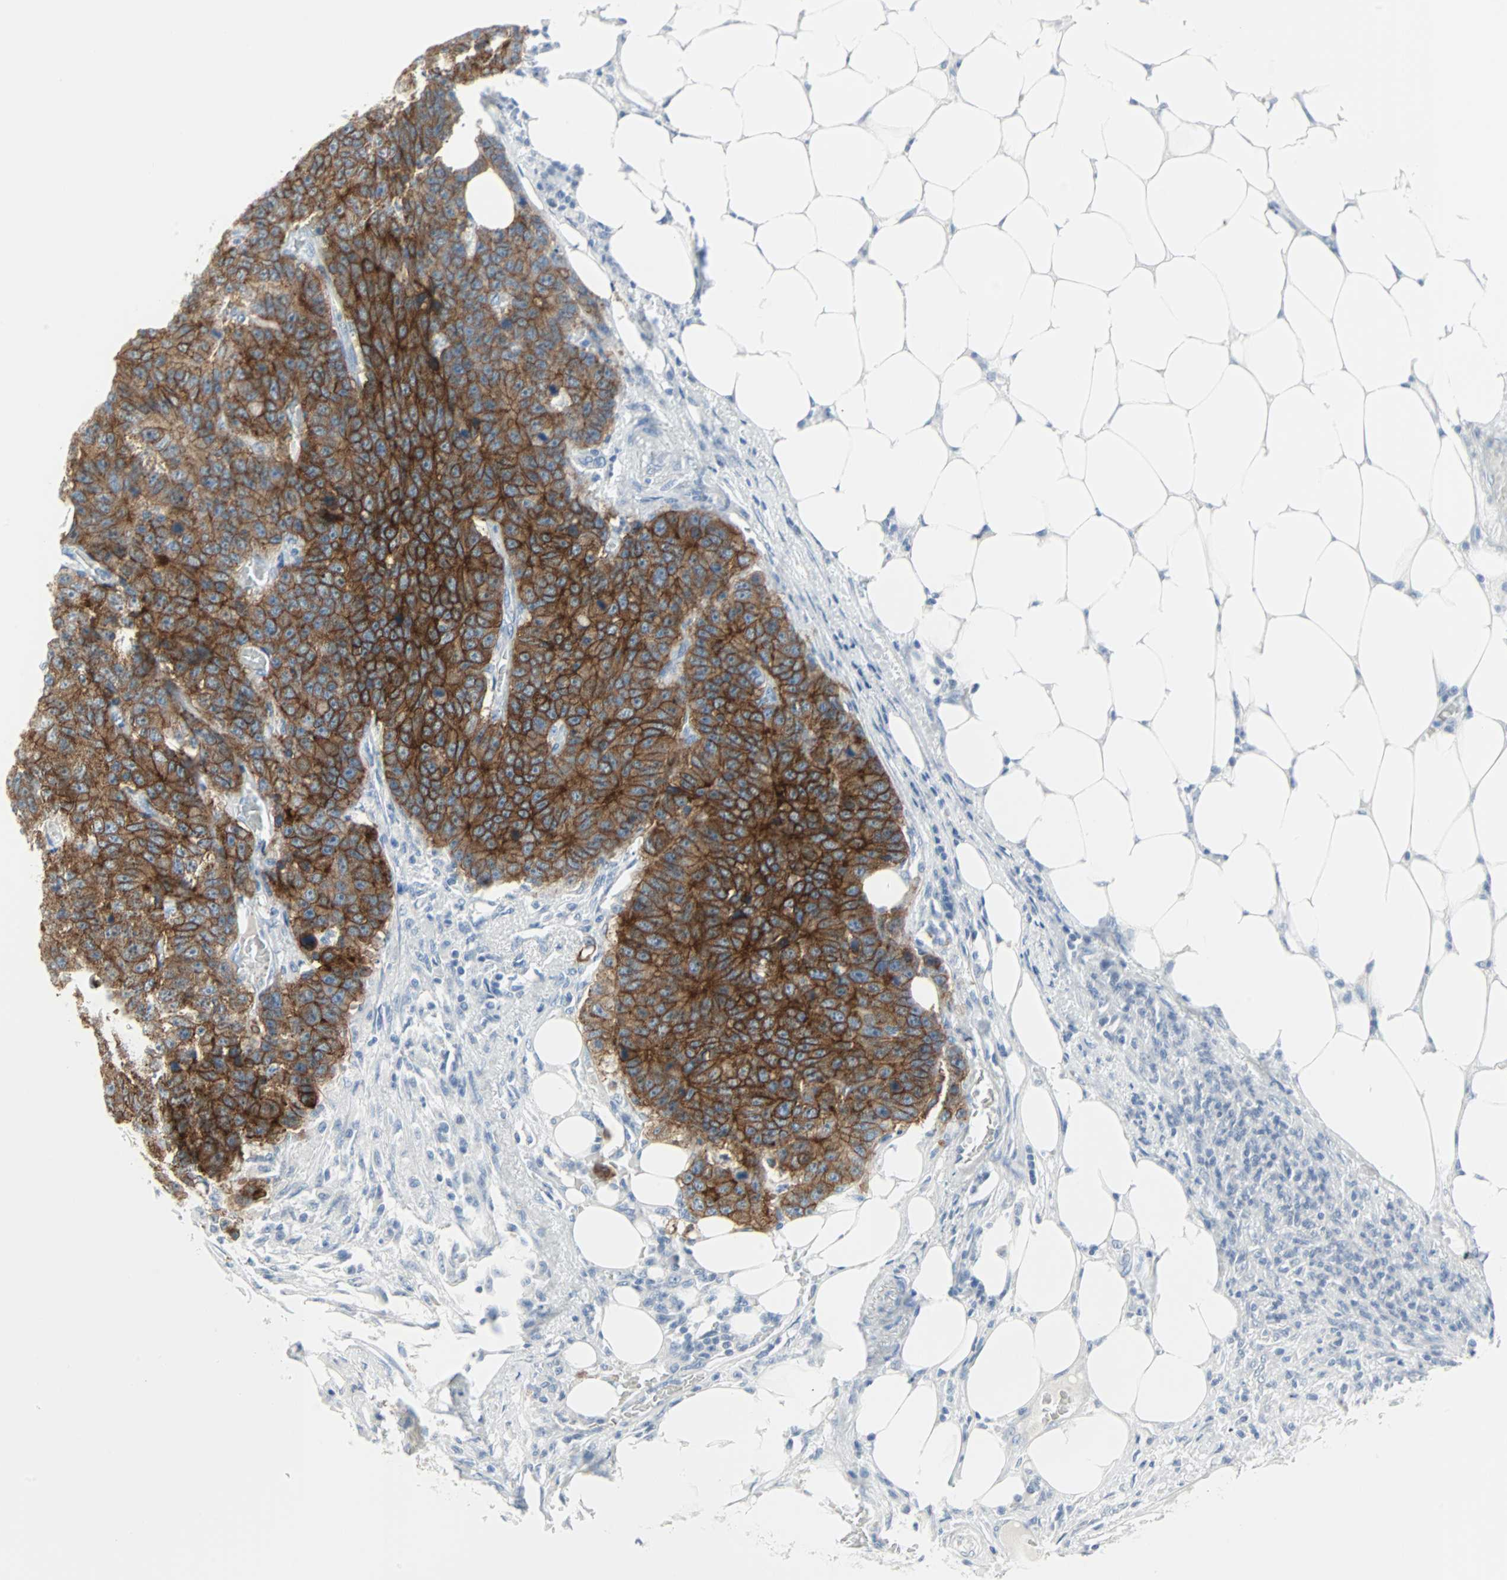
{"staining": {"intensity": "strong", "quantity": ">75%", "location": "cytoplasmic/membranous"}, "tissue": "colorectal cancer", "cell_type": "Tumor cells", "image_type": "cancer", "snomed": [{"axis": "morphology", "description": "Adenocarcinoma, NOS"}, {"axis": "topography", "description": "Colon"}], "caption": "Protein staining by immunohistochemistry (IHC) reveals strong cytoplasmic/membranous expression in about >75% of tumor cells in colorectal cancer.", "gene": "STX1A", "patient": {"sex": "female", "age": 86}}